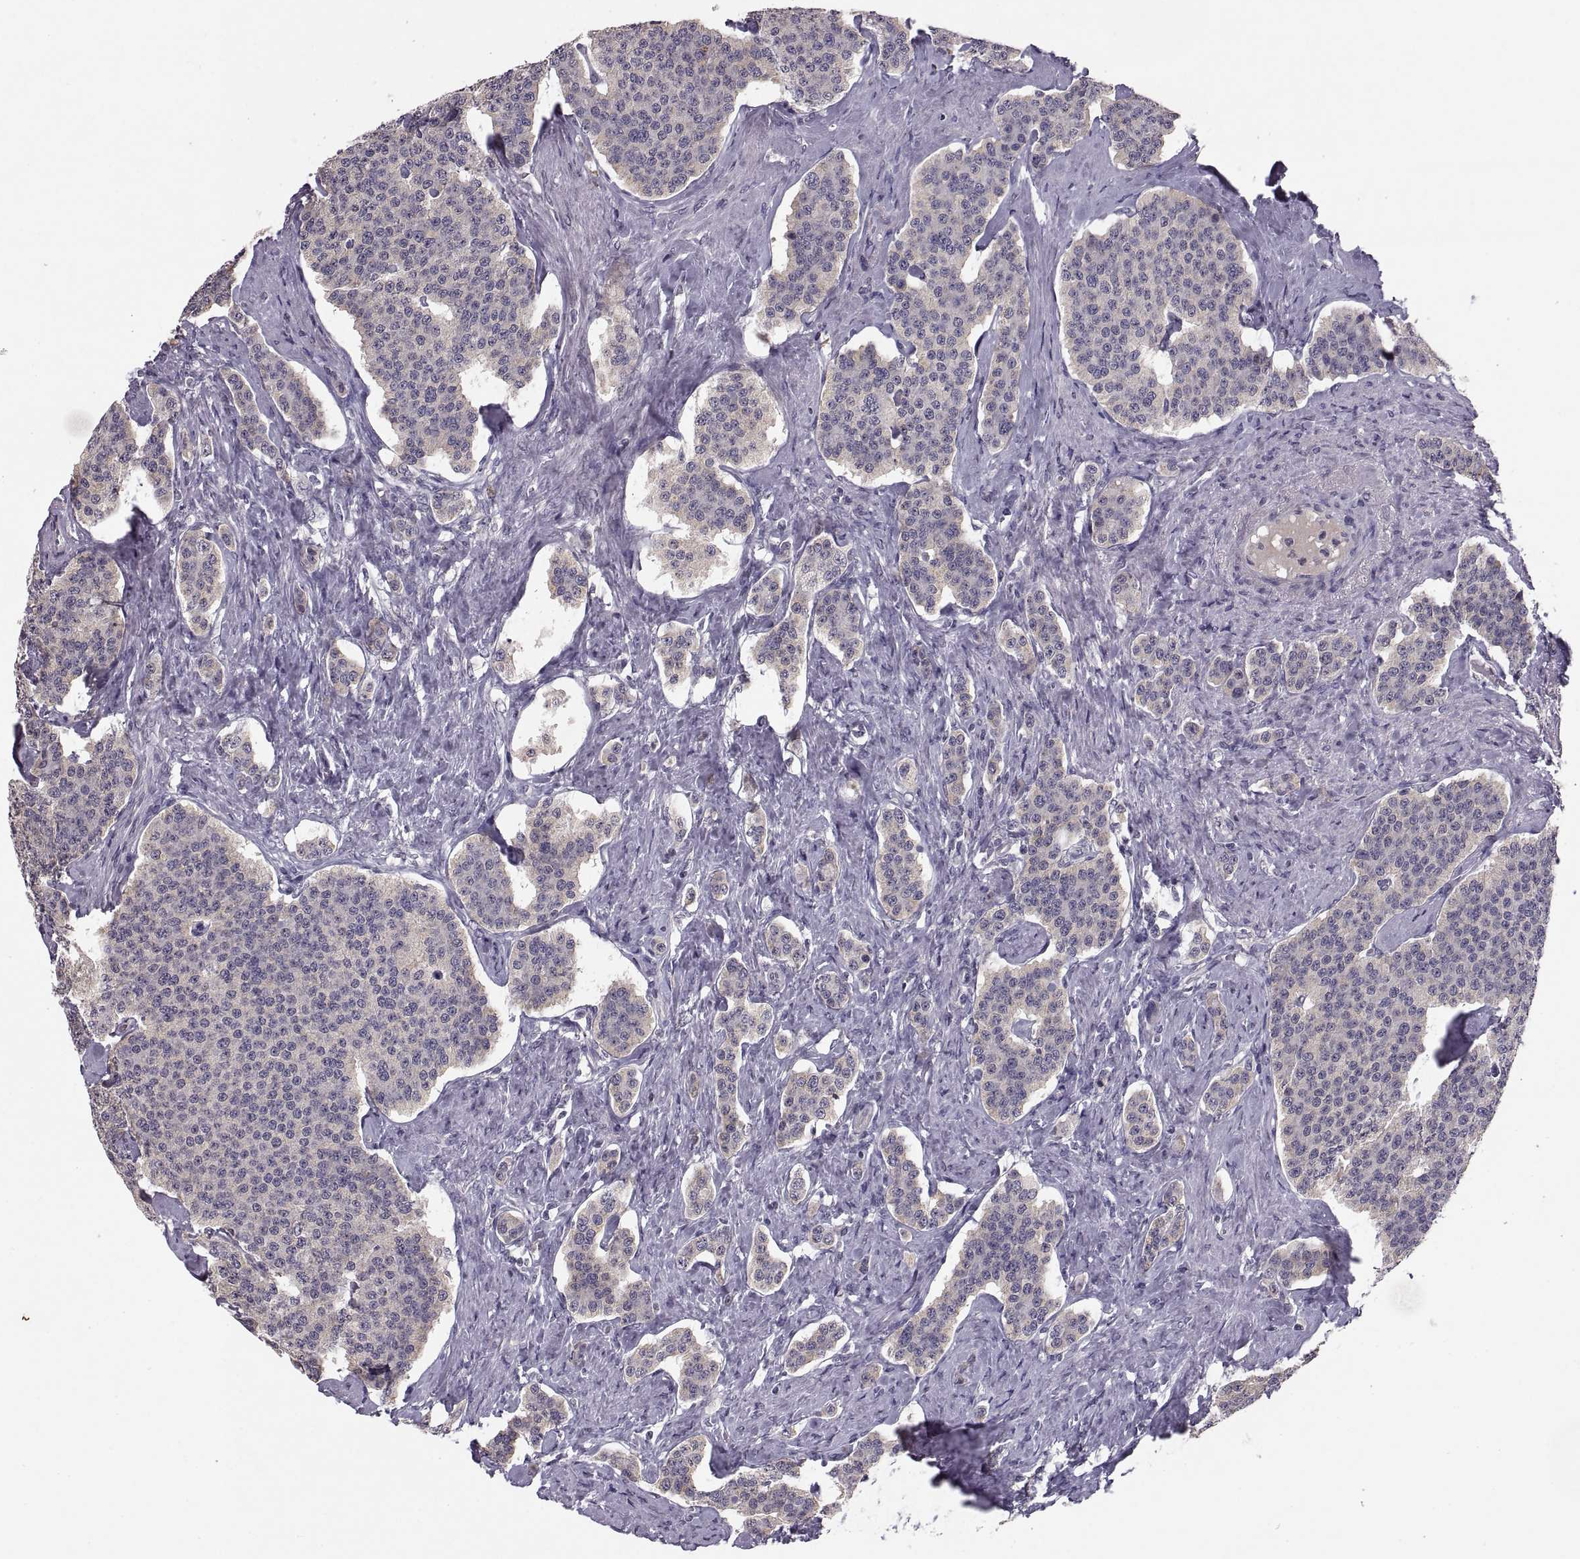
{"staining": {"intensity": "negative", "quantity": "none", "location": "none"}, "tissue": "carcinoid", "cell_type": "Tumor cells", "image_type": "cancer", "snomed": [{"axis": "morphology", "description": "Carcinoid, malignant, NOS"}, {"axis": "topography", "description": "Small intestine"}], "caption": "An image of malignant carcinoid stained for a protein demonstrates no brown staining in tumor cells.", "gene": "PAX2", "patient": {"sex": "female", "age": 58}}